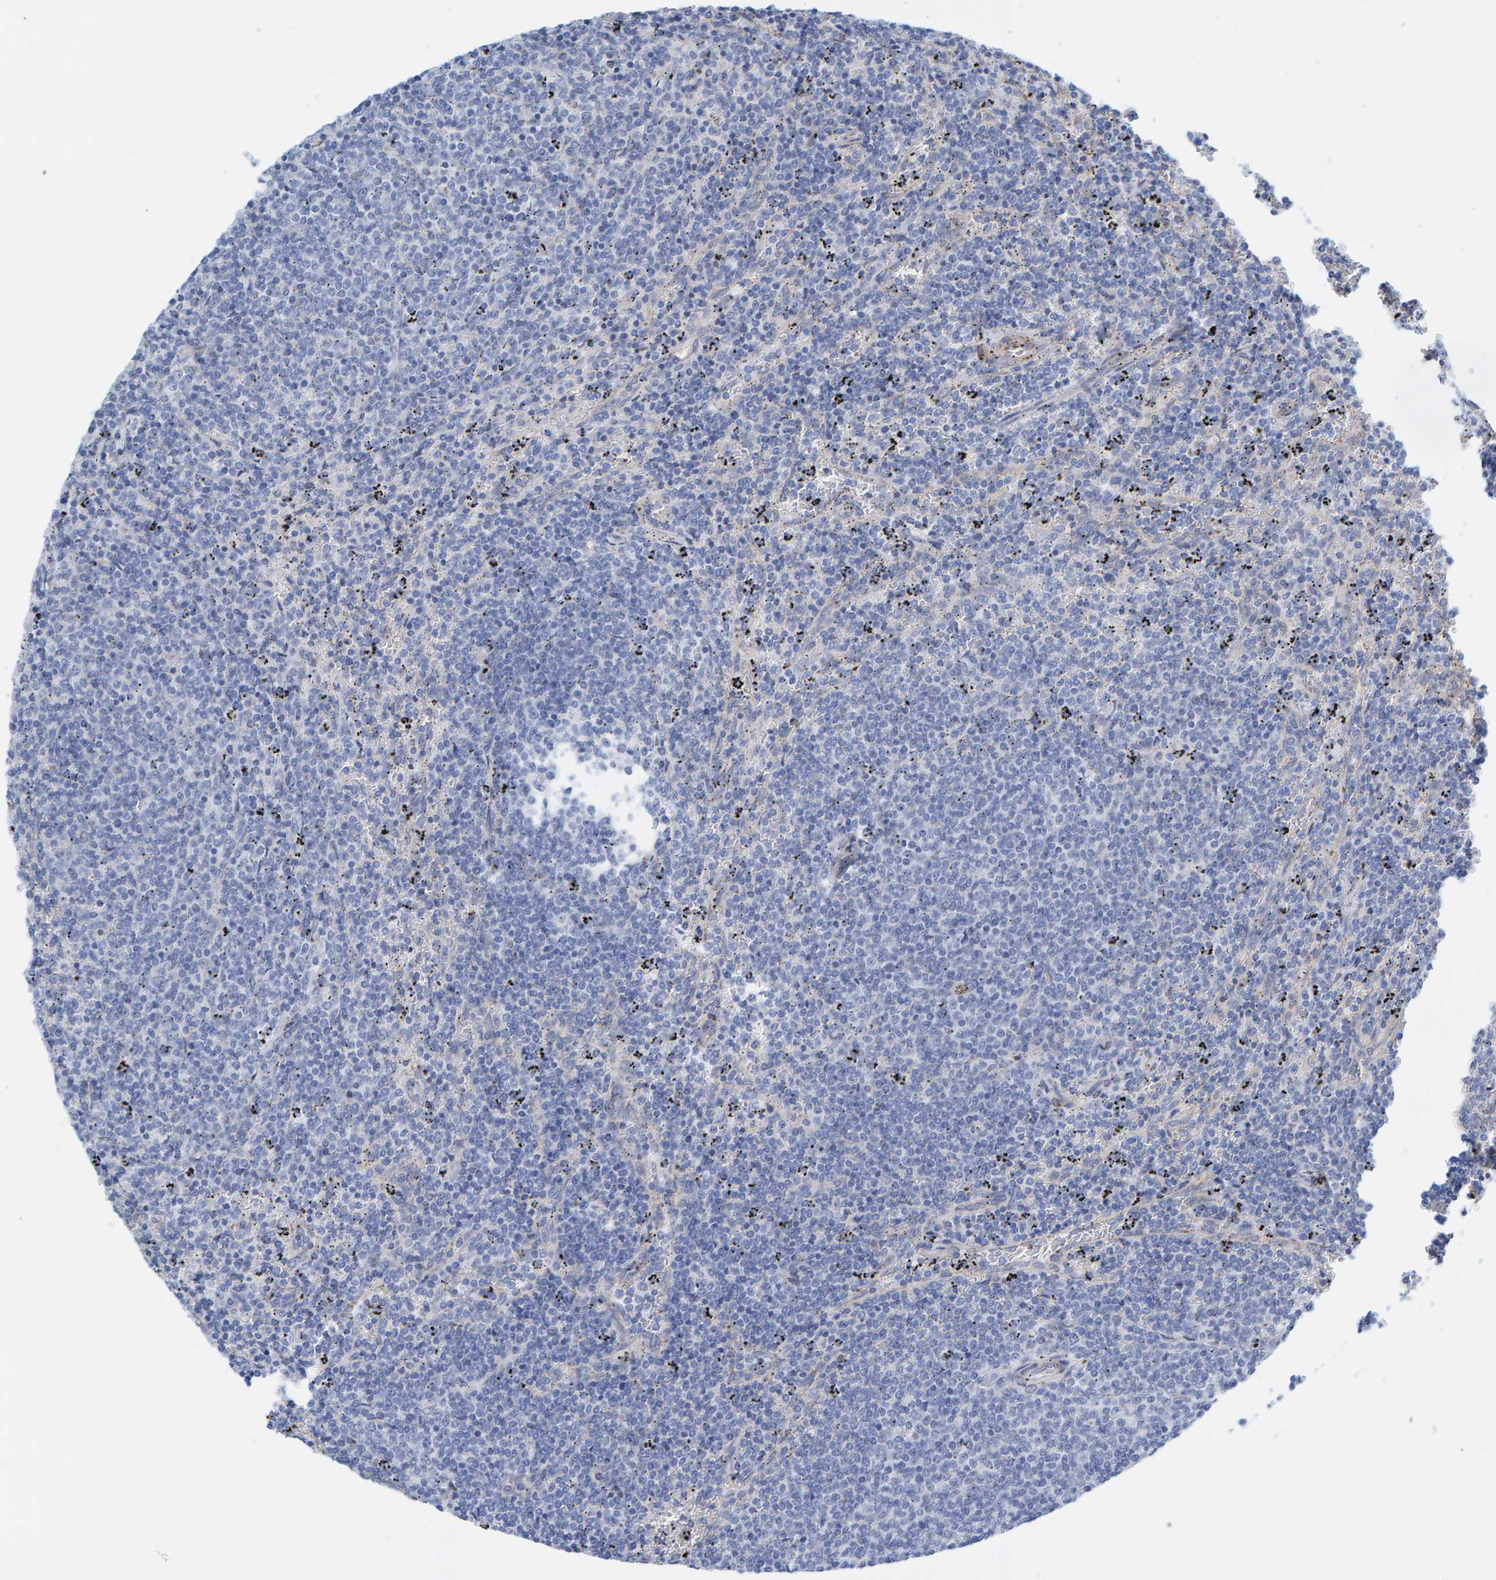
{"staining": {"intensity": "negative", "quantity": "none", "location": "none"}, "tissue": "lymphoma", "cell_type": "Tumor cells", "image_type": "cancer", "snomed": [{"axis": "morphology", "description": "Malignant lymphoma, non-Hodgkin's type, Low grade"}, {"axis": "topography", "description": "Spleen"}], "caption": "DAB (3,3'-diaminobenzidine) immunohistochemical staining of human lymphoma shows no significant positivity in tumor cells. Brightfield microscopy of IHC stained with DAB (brown) and hematoxylin (blue), captured at high magnification.", "gene": "MAP1B", "patient": {"sex": "female", "age": 50}}